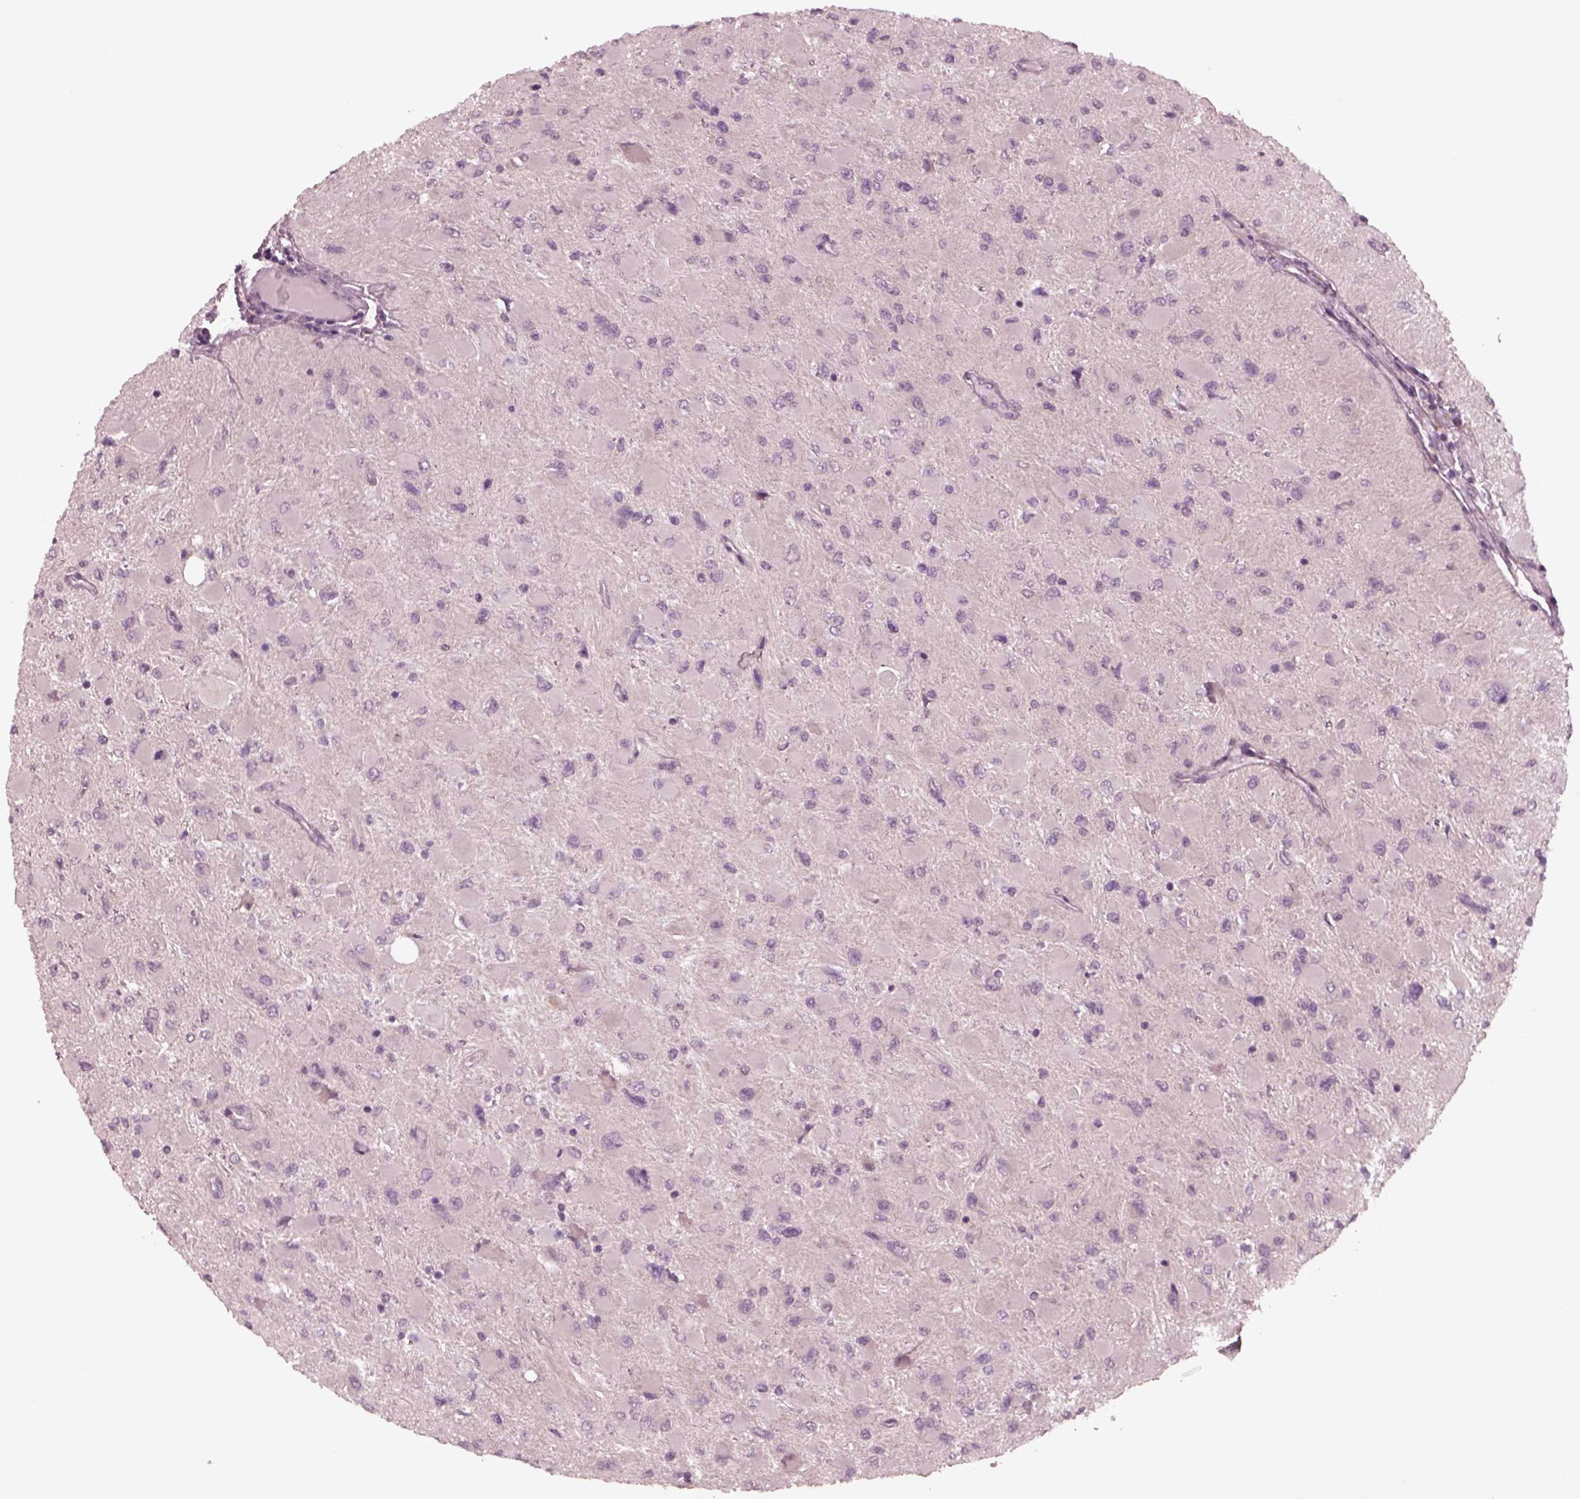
{"staining": {"intensity": "negative", "quantity": "none", "location": "none"}, "tissue": "glioma", "cell_type": "Tumor cells", "image_type": "cancer", "snomed": [{"axis": "morphology", "description": "Glioma, malignant, High grade"}, {"axis": "topography", "description": "Cerebral cortex"}], "caption": "Protein analysis of malignant glioma (high-grade) shows no significant expression in tumor cells.", "gene": "YY2", "patient": {"sex": "female", "age": 36}}